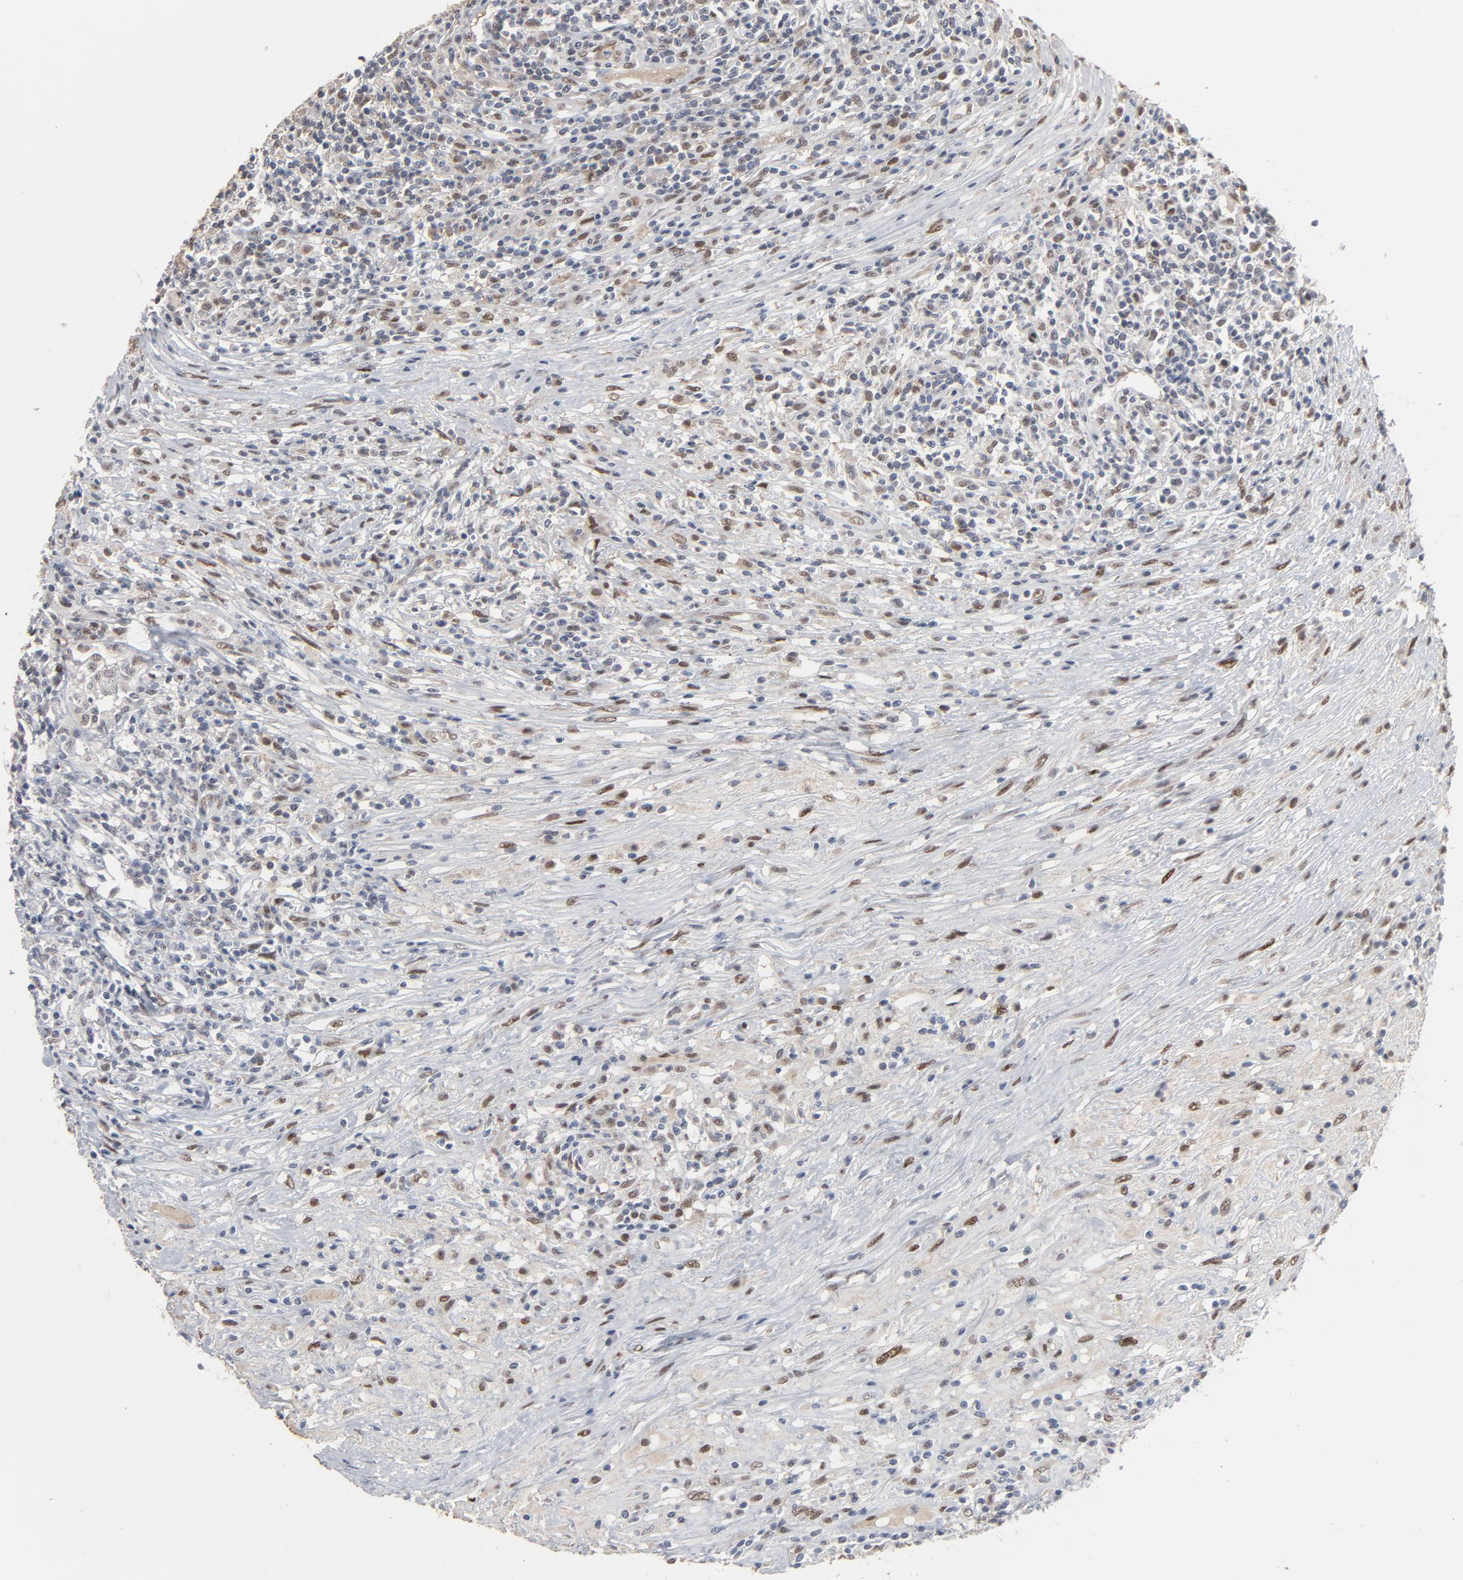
{"staining": {"intensity": "weak", "quantity": "25%-75%", "location": "nuclear"}, "tissue": "lymphoma", "cell_type": "Tumor cells", "image_type": "cancer", "snomed": [{"axis": "morphology", "description": "Malignant lymphoma, non-Hodgkin's type, High grade"}, {"axis": "topography", "description": "Lymph node"}], "caption": "Malignant lymphoma, non-Hodgkin's type (high-grade) stained with immunohistochemistry (IHC) reveals weak nuclear expression in approximately 25%-75% of tumor cells. (Stains: DAB in brown, nuclei in blue, Microscopy: brightfield microscopy at high magnification).", "gene": "ATF7", "patient": {"sex": "female", "age": 84}}